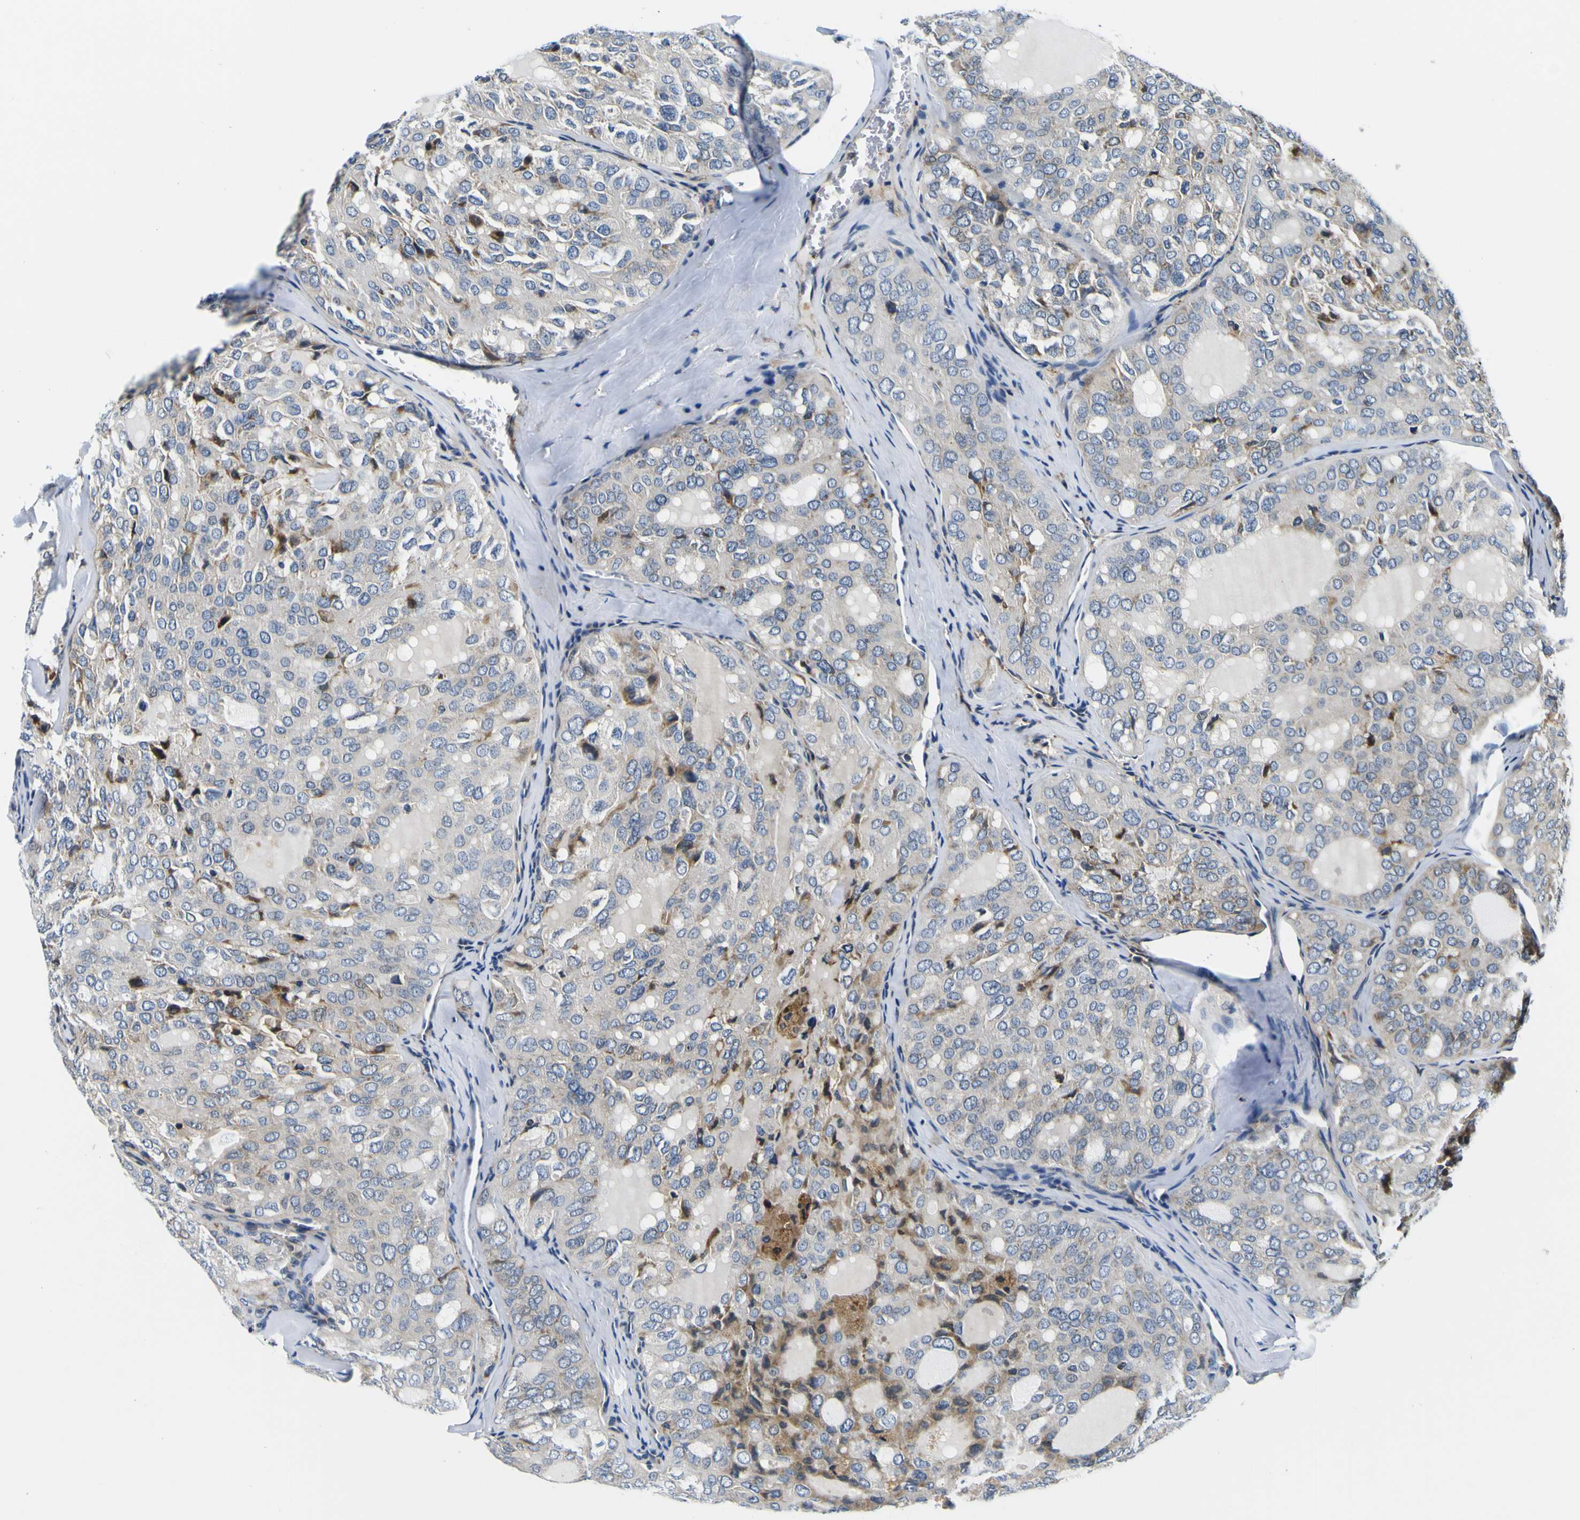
{"staining": {"intensity": "weak", "quantity": "<25%", "location": "cytoplasmic/membranous"}, "tissue": "thyroid cancer", "cell_type": "Tumor cells", "image_type": "cancer", "snomed": [{"axis": "morphology", "description": "Follicular adenoma carcinoma, NOS"}, {"axis": "topography", "description": "Thyroid gland"}], "caption": "IHC histopathology image of neoplastic tissue: human thyroid cancer (follicular adenoma carcinoma) stained with DAB reveals no significant protein positivity in tumor cells. Brightfield microscopy of immunohistochemistry (IHC) stained with DAB (3,3'-diaminobenzidine) (brown) and hematoxylin (blue), captured at high magnification.", "gene": "NLRP3", "patient": {"sex": "male", "age": 75}}